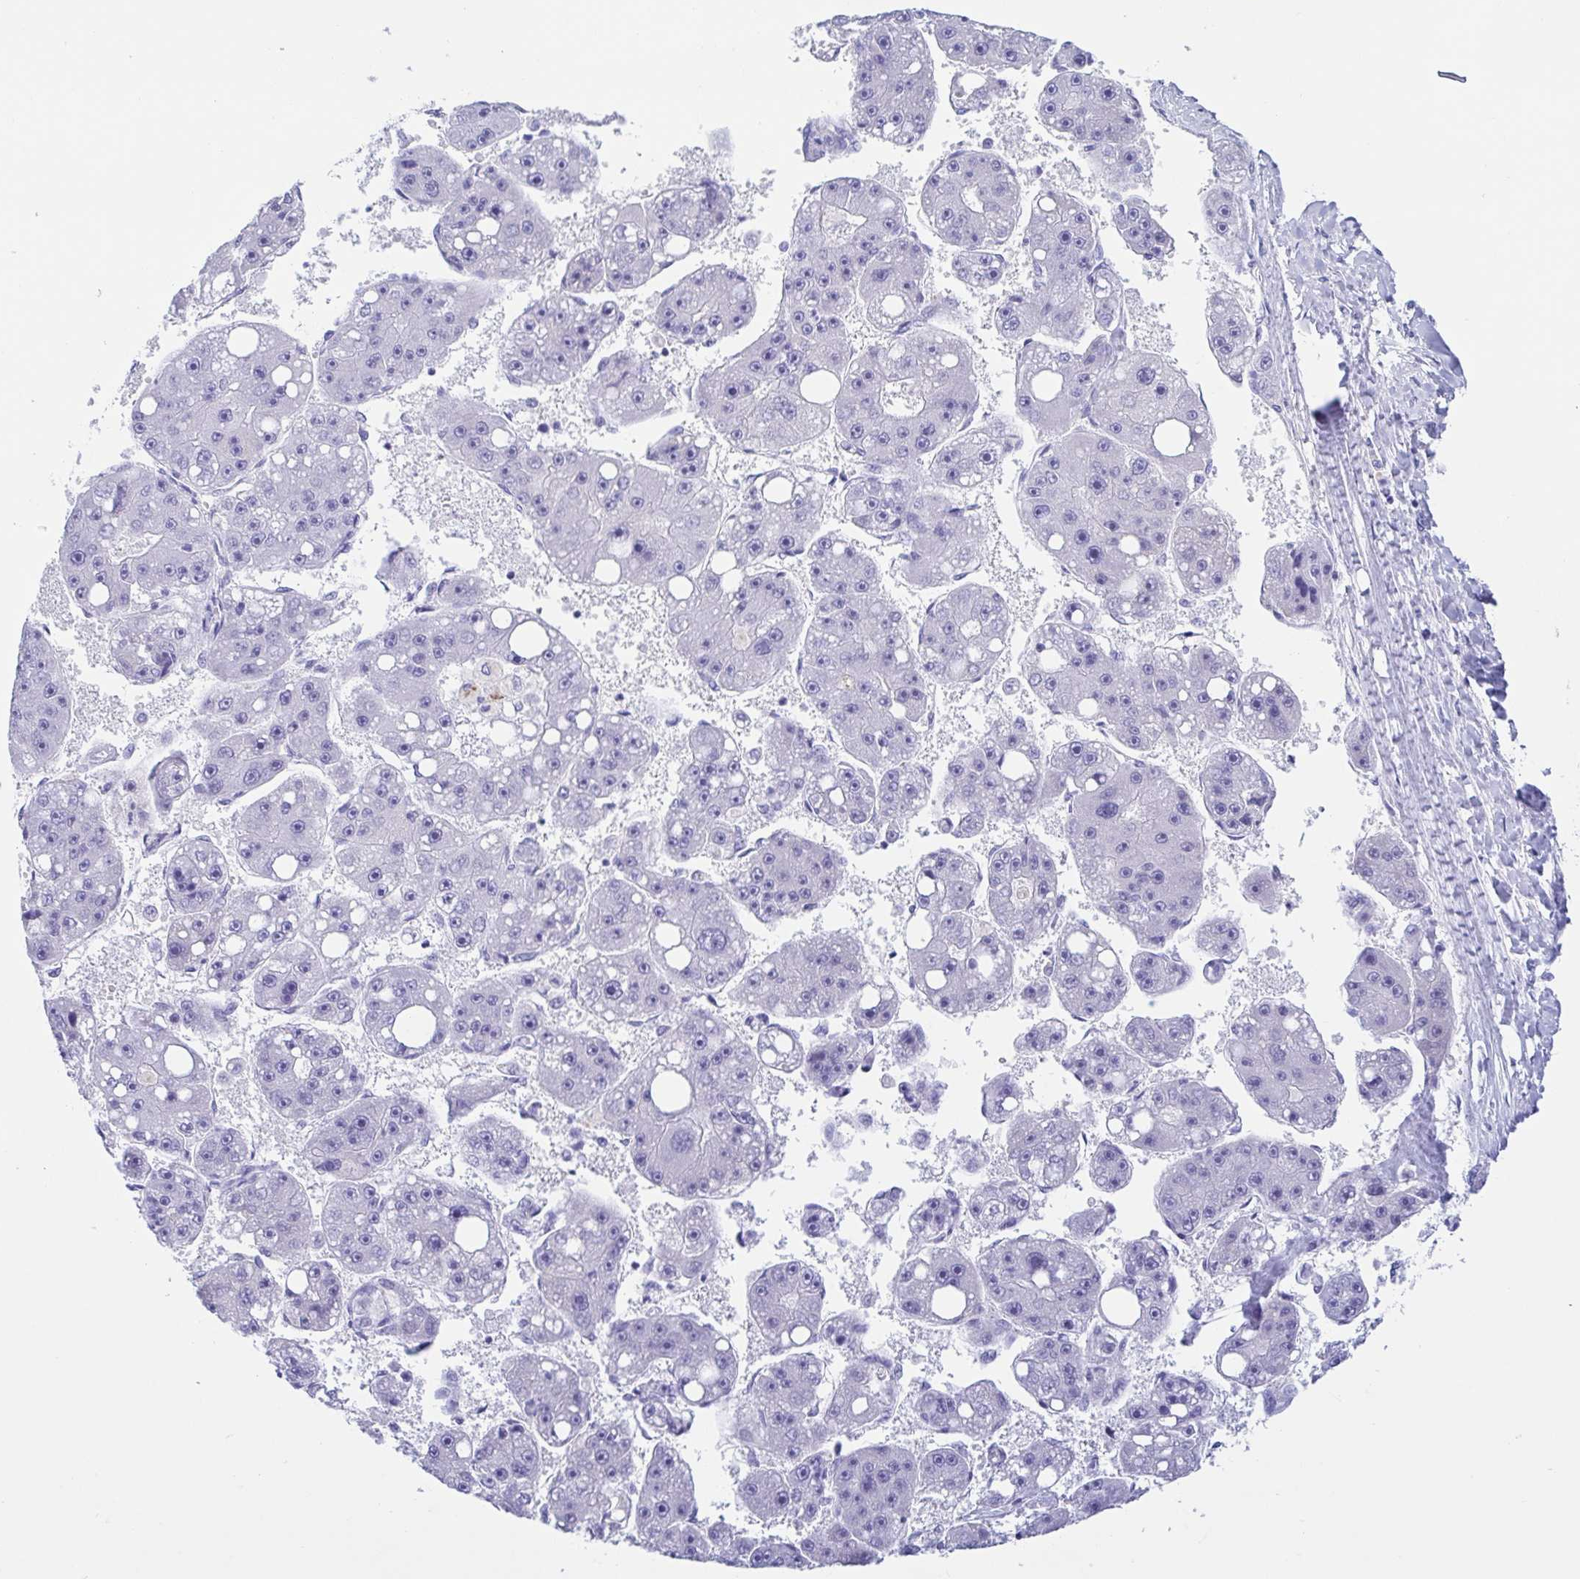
{"staining": {"intensity": "negative", "quantity": "none", "location": "none"}, "tissue": "liver cancer", "cell_type": "Tumor cells", "image_type": "cancer", "snomed": [{"axis": "morphology", "description": "Carcinoma, Hepatocellular, NOS"}, {"axis": "topography", "description": "Liver"}], "caption": "A histopathology image of human liver cancer is negative for staining in tumor cells.", "gene": "GKN1", "patient": {"sex": "female", "age": 61}}